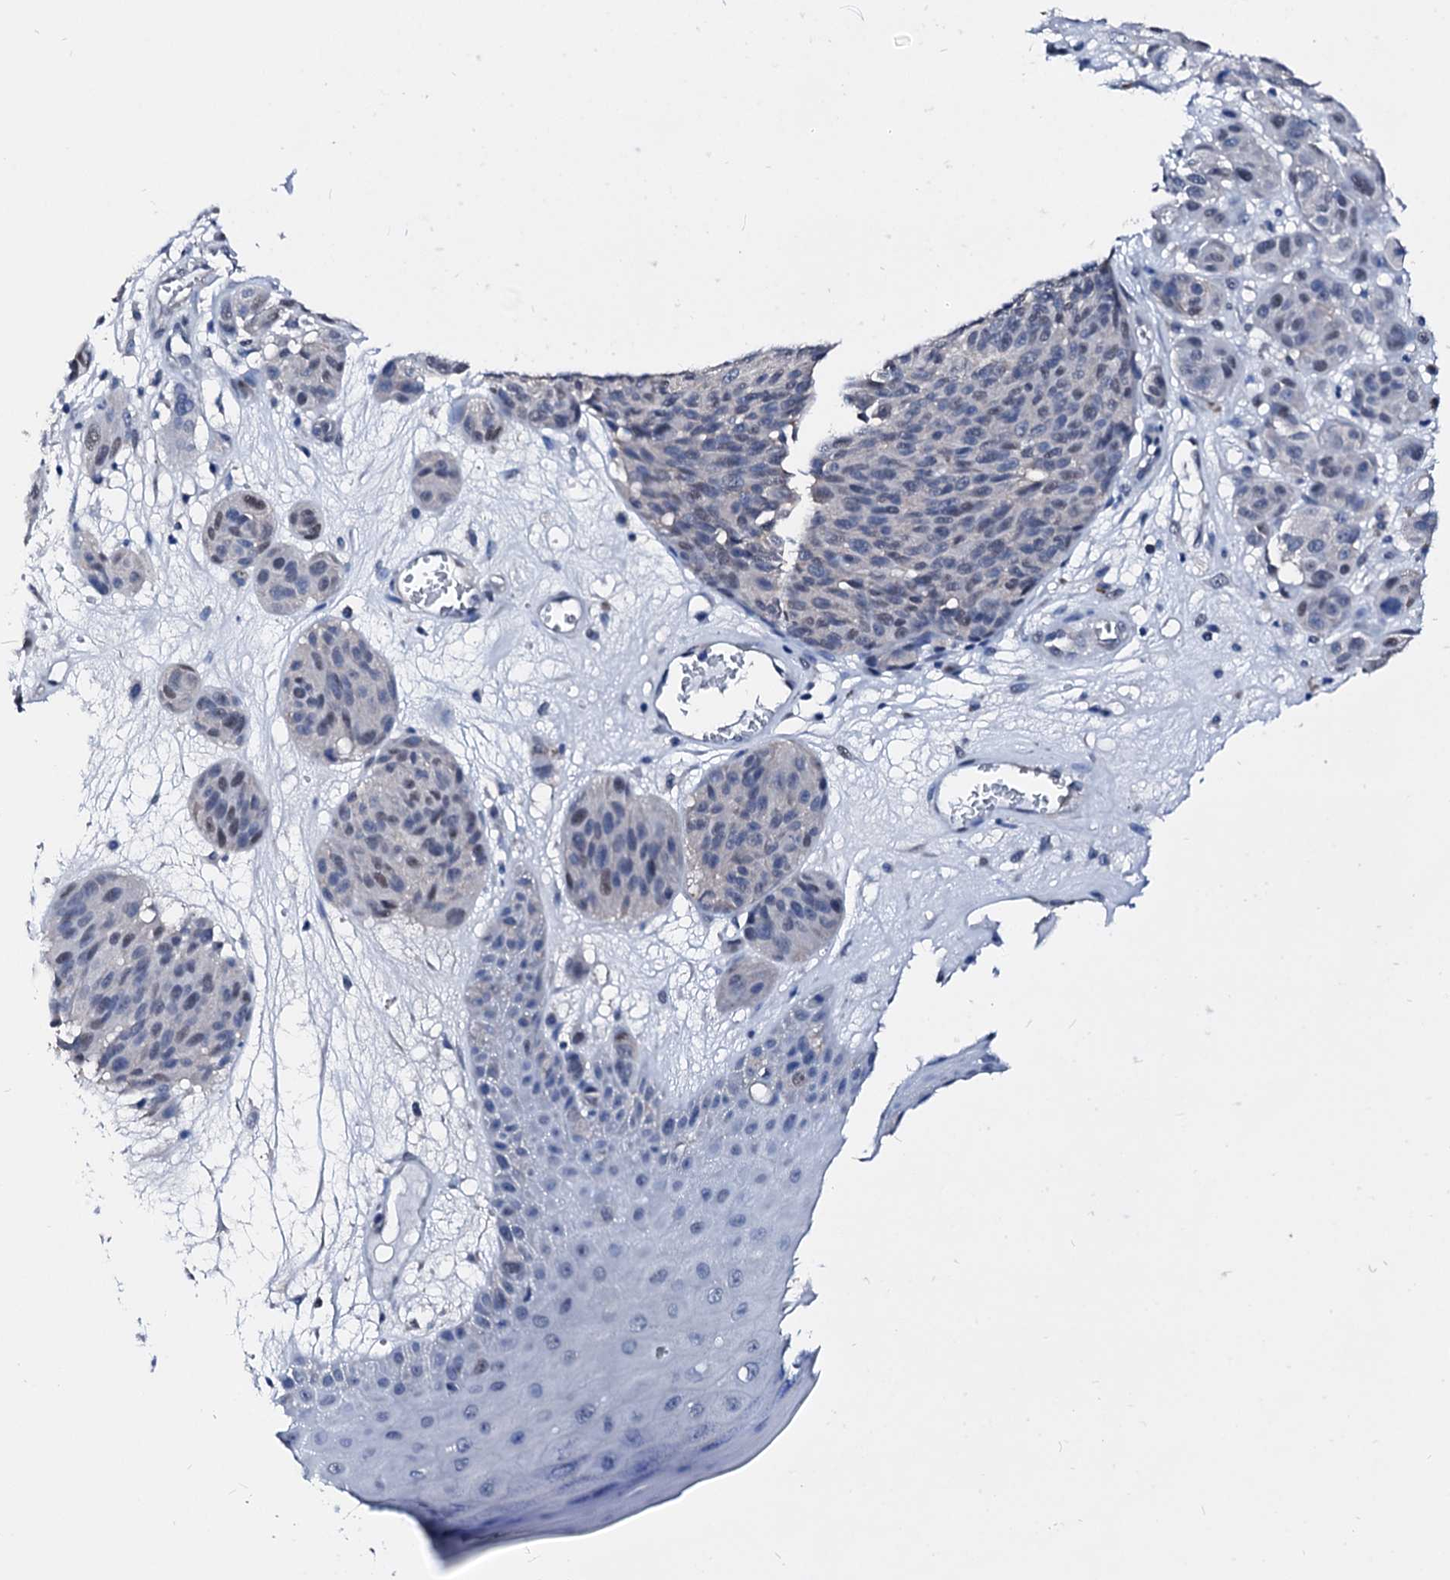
{"staining": {"intensity": "weak", "quantity": "<25%", "location": "nuclear"}, "tissue": "melanoma", "cell_type": "Tumor cells", "image_type": "cancer", "snomed": [{"axis": "morphology", "description": "Malignant melanoma, NOS"}, {"axis": "topography", "description": "Skin"}], "caption": "A micrograph of human melanoma is negative for staining in tumor cells.", "gene": "CSN2", "patient": {"sex": "male", "age": 83}}